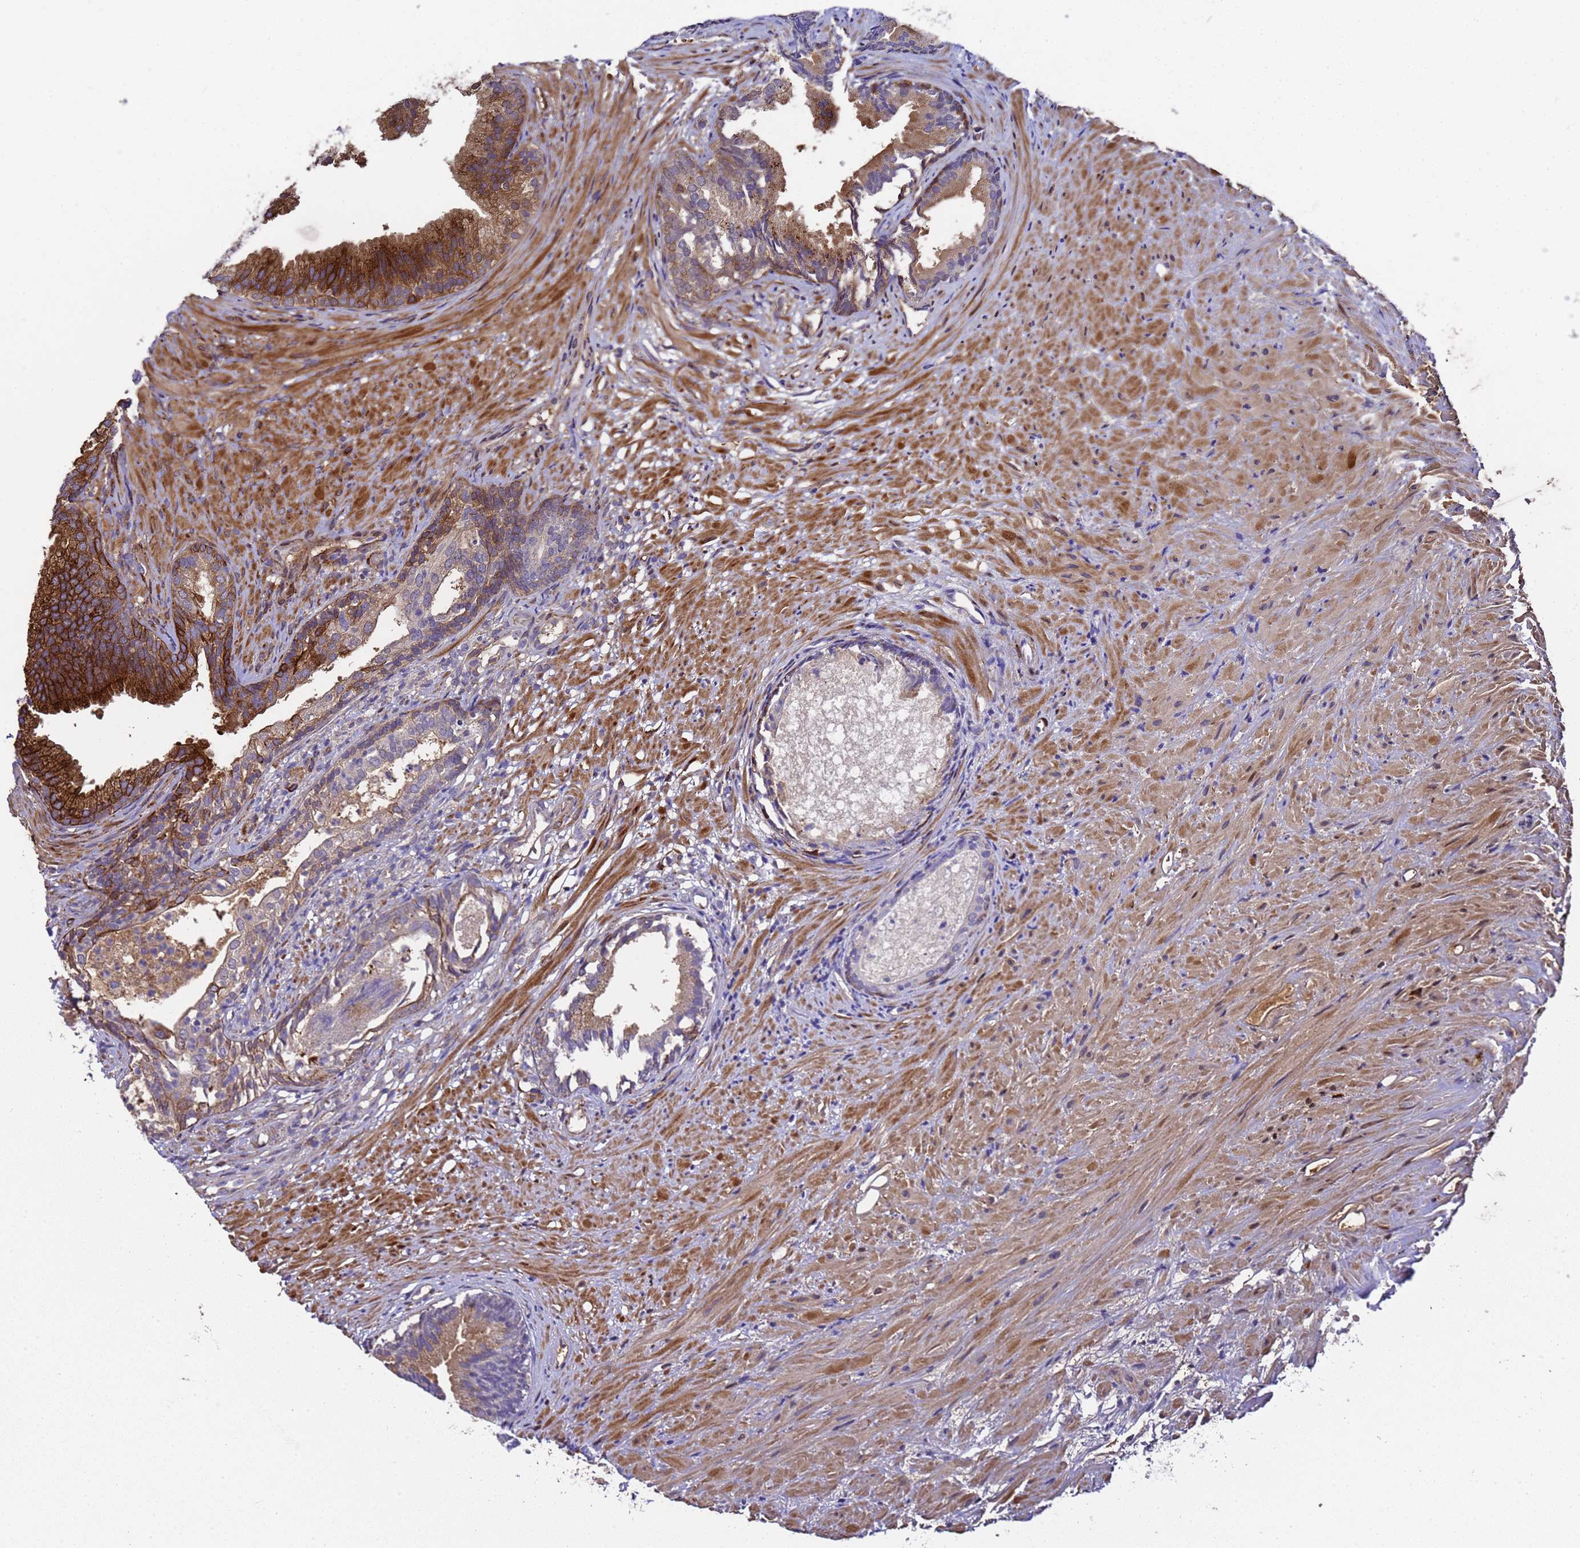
{"staining": {"intensity": "strong", "quantity": ">75%", "location": "cytoplasmic/membranous"}, "tissue": "prostate", "cell_type": "Glandular cells", "image_type": "normal", "snomed": [{"axis": "morphology", "description": "Normal tissue, NOS"}, {"axis": "topography", "description": "Prostate"}], "caption": "Prostate stained for a protein reveals strong cytoplasmic/membranous positivity in glandular cells. The staining was performed using DAB, with brown indicating positive protein expression. Nuclei are stained blue with hematoxylin.", "gene": "MOCS1", "patient": {"sex": "male", "age": 76}}